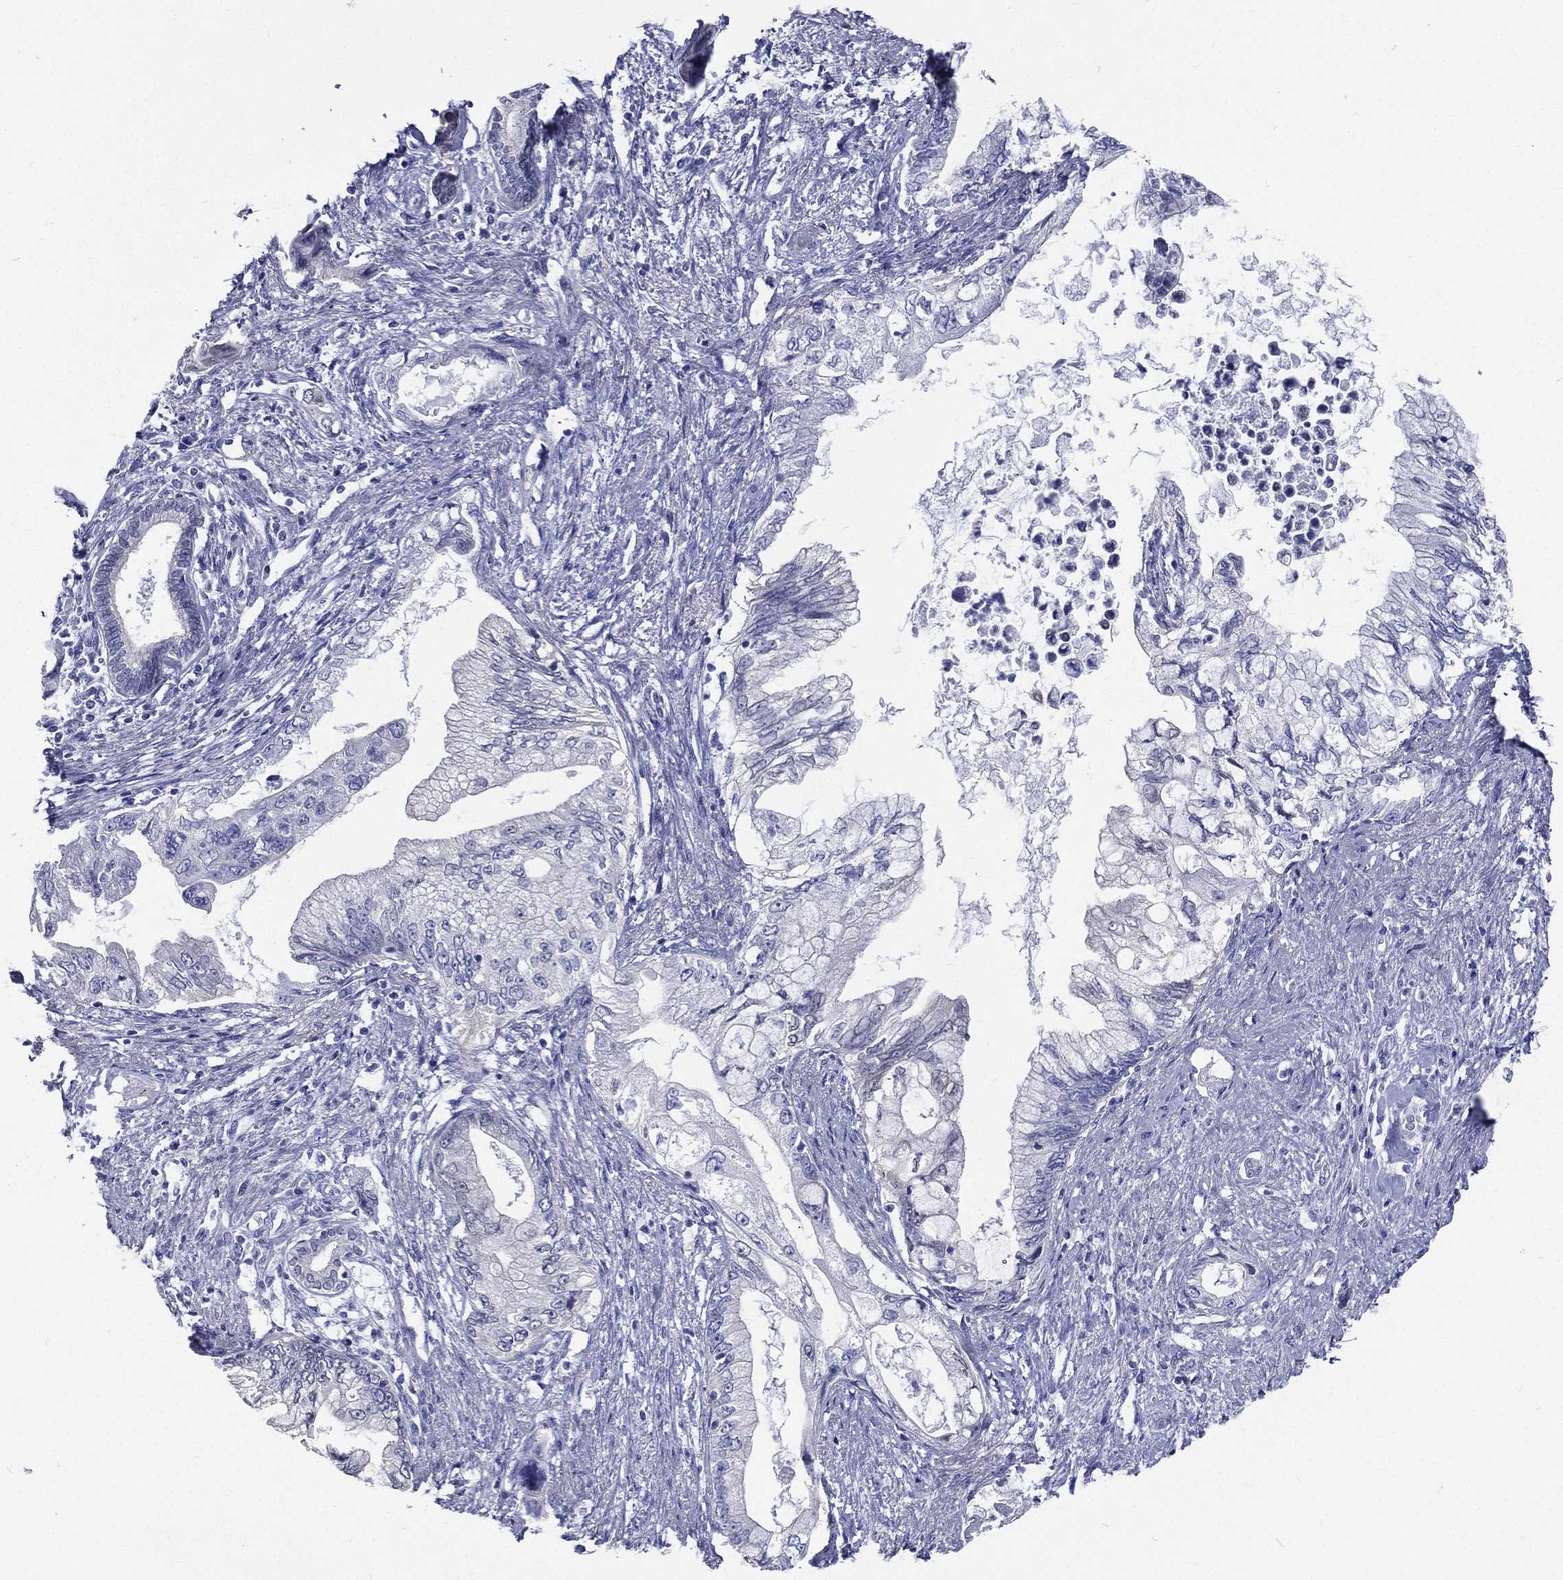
{"staining": {"intensity": "negative", "quantity": "none", "location": "none"}, "tissue": "pancreatic cancer", "cell_type": "Tumor cells", "image_type": "cancer", "snomed": [{"axis": "morphology", "description": "Adenocarcinoma, NOS"}, {"axis": "topography", "description": "Pancreas"}], "caption": "Tumor cells show no significant protein positivity in pancreatic cancer (adenocarcinoma).", "gene": "RSPH4A", "patient": {"sex": "female", "age": 73}}